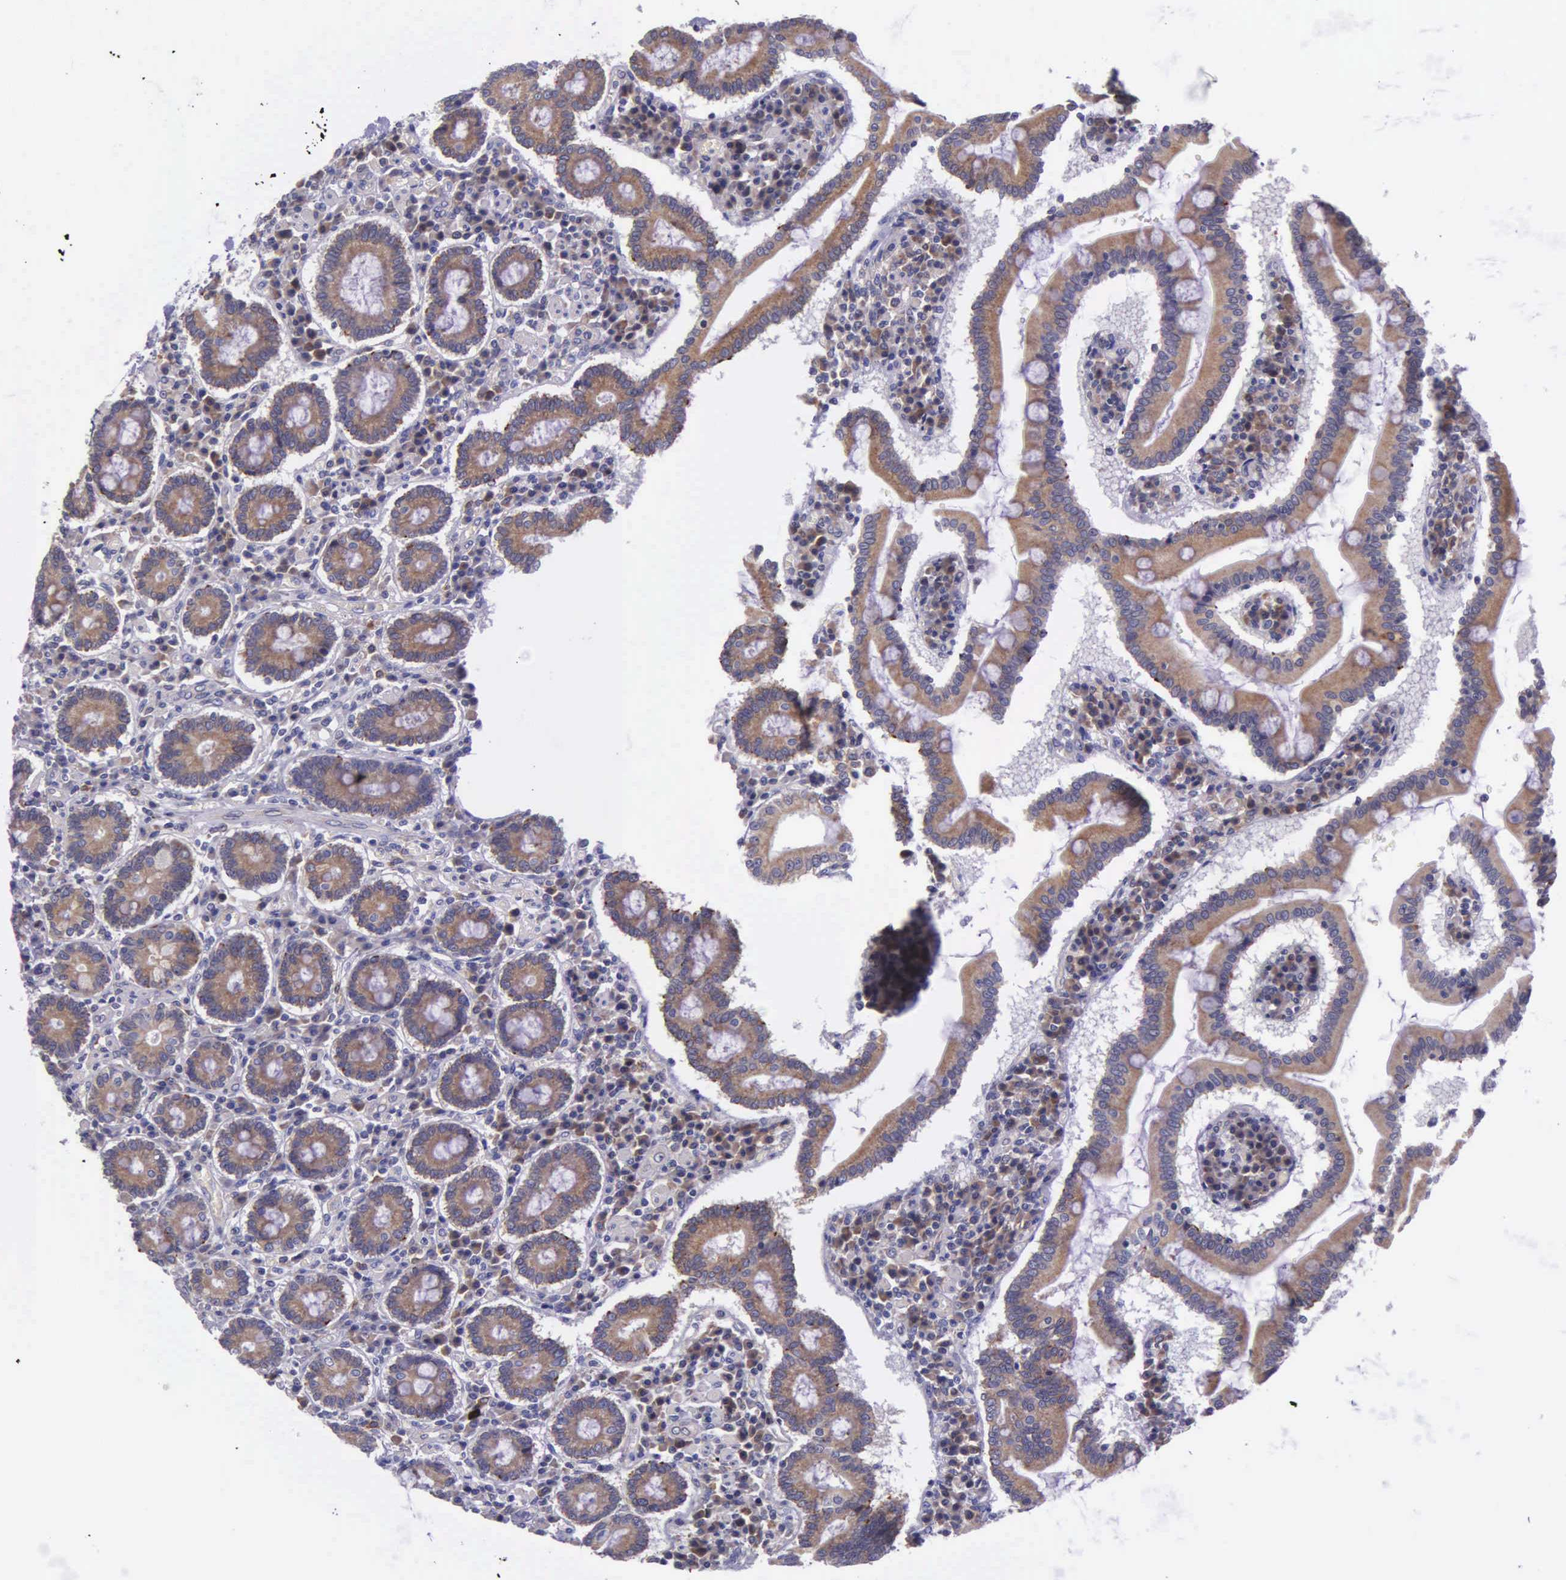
{"staining": {"intensity": "moderate", "quantity": ">75%", "location": "cytoplasmic/membranous"}, "tissue": "duodenum", "cell_type": "Glandular cells", "image_type": "normal", "snomed": [{"axis": "morphology", "description": "Normal tissue, NOS"}, {"axis": "topography", "description": "Duodenum"}], "caption": "A brown stain shows moderate cytoplasmic/membranous staining of a protein in glandular cells of unremarkable duodenum.", "gene": "NSDHL", "patient": {"sex": "female", "age": 73}}